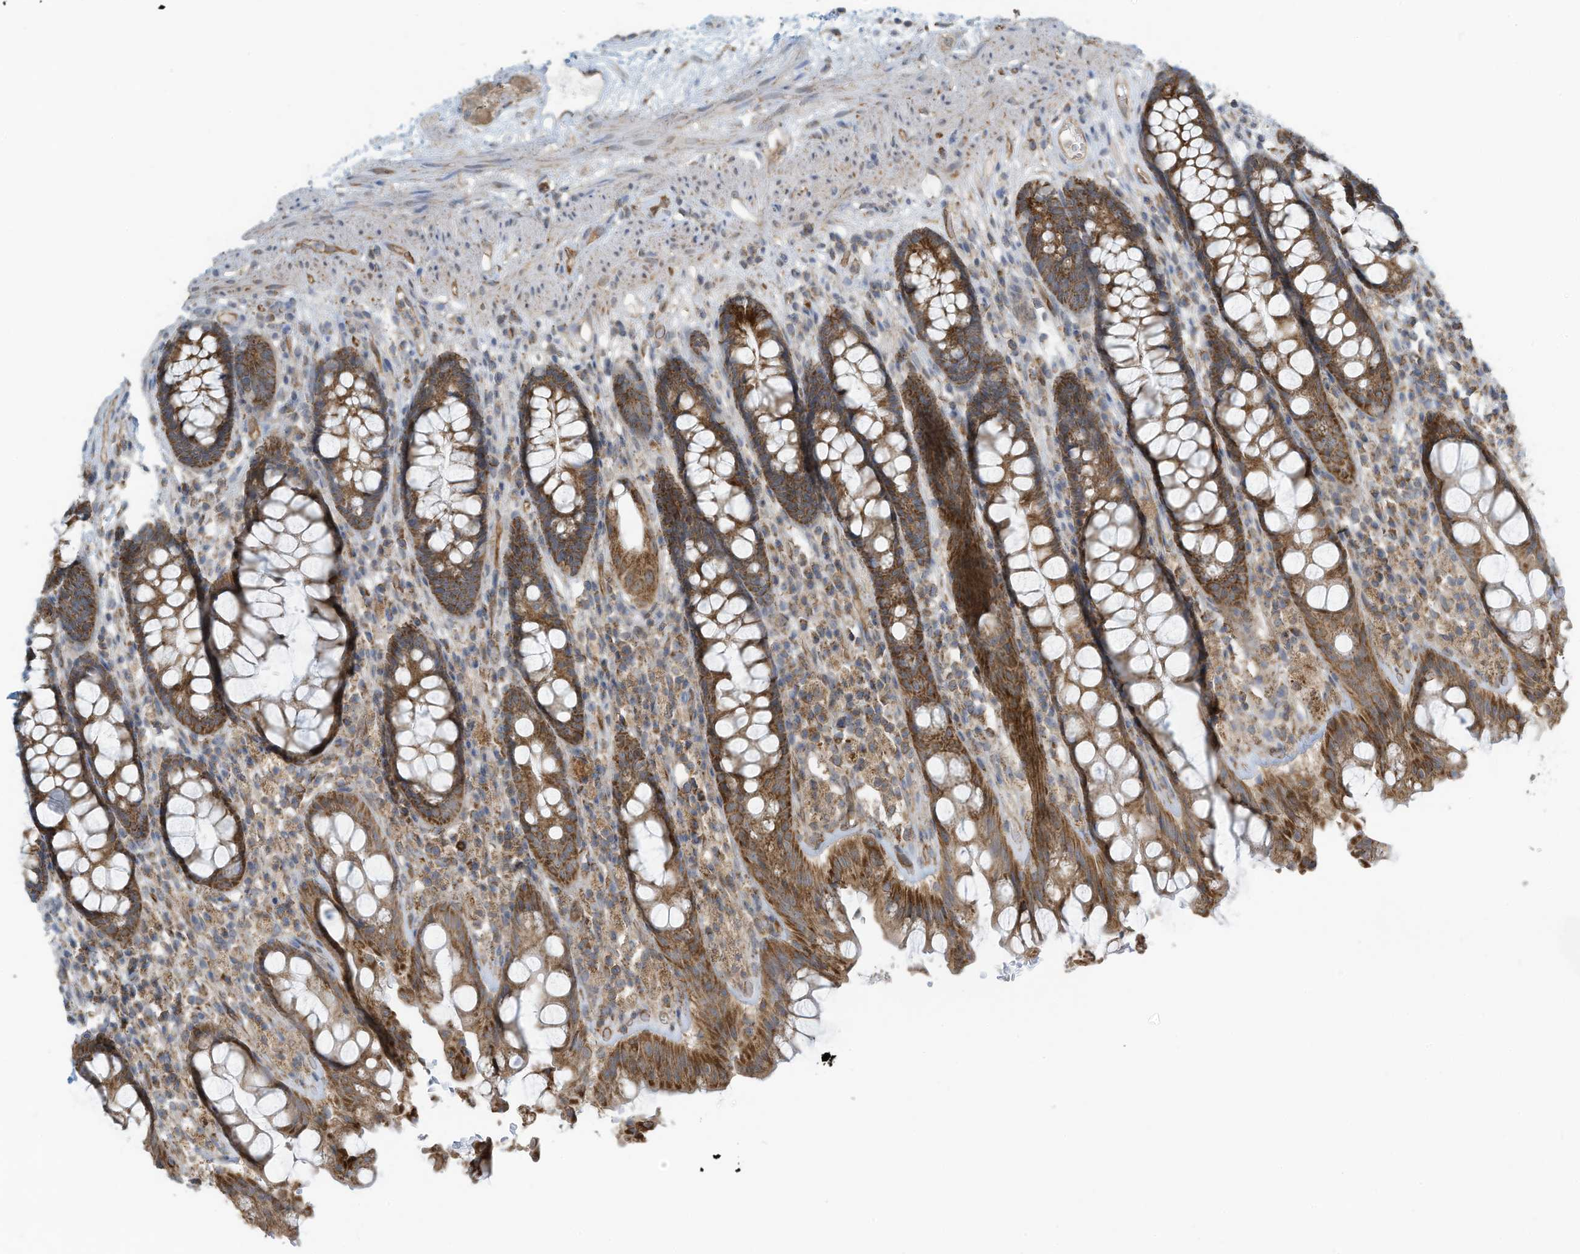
{"staining": {"intensity": "moderate", "quantity": ">75%", "location": "cytoplasmic/membranous"}, "tissue": "rectum", "cell_type": "Glandular cells", "image_type": "normal", "snomed": [{"axis": "morphology", "description": "Normal tissue, NOS"}, {"axis": "topography", "description": "Rectum"}], "caption": "Normal rectum demonstrates moderate cytoplasmic/membranous staining in about >75% of glandular cells, visualized by immunohistochemistry. (IHC, brightfield microscopy, high magnification).", "gene": "METTL6", "patient": {"sex": "male", "age": 64}}